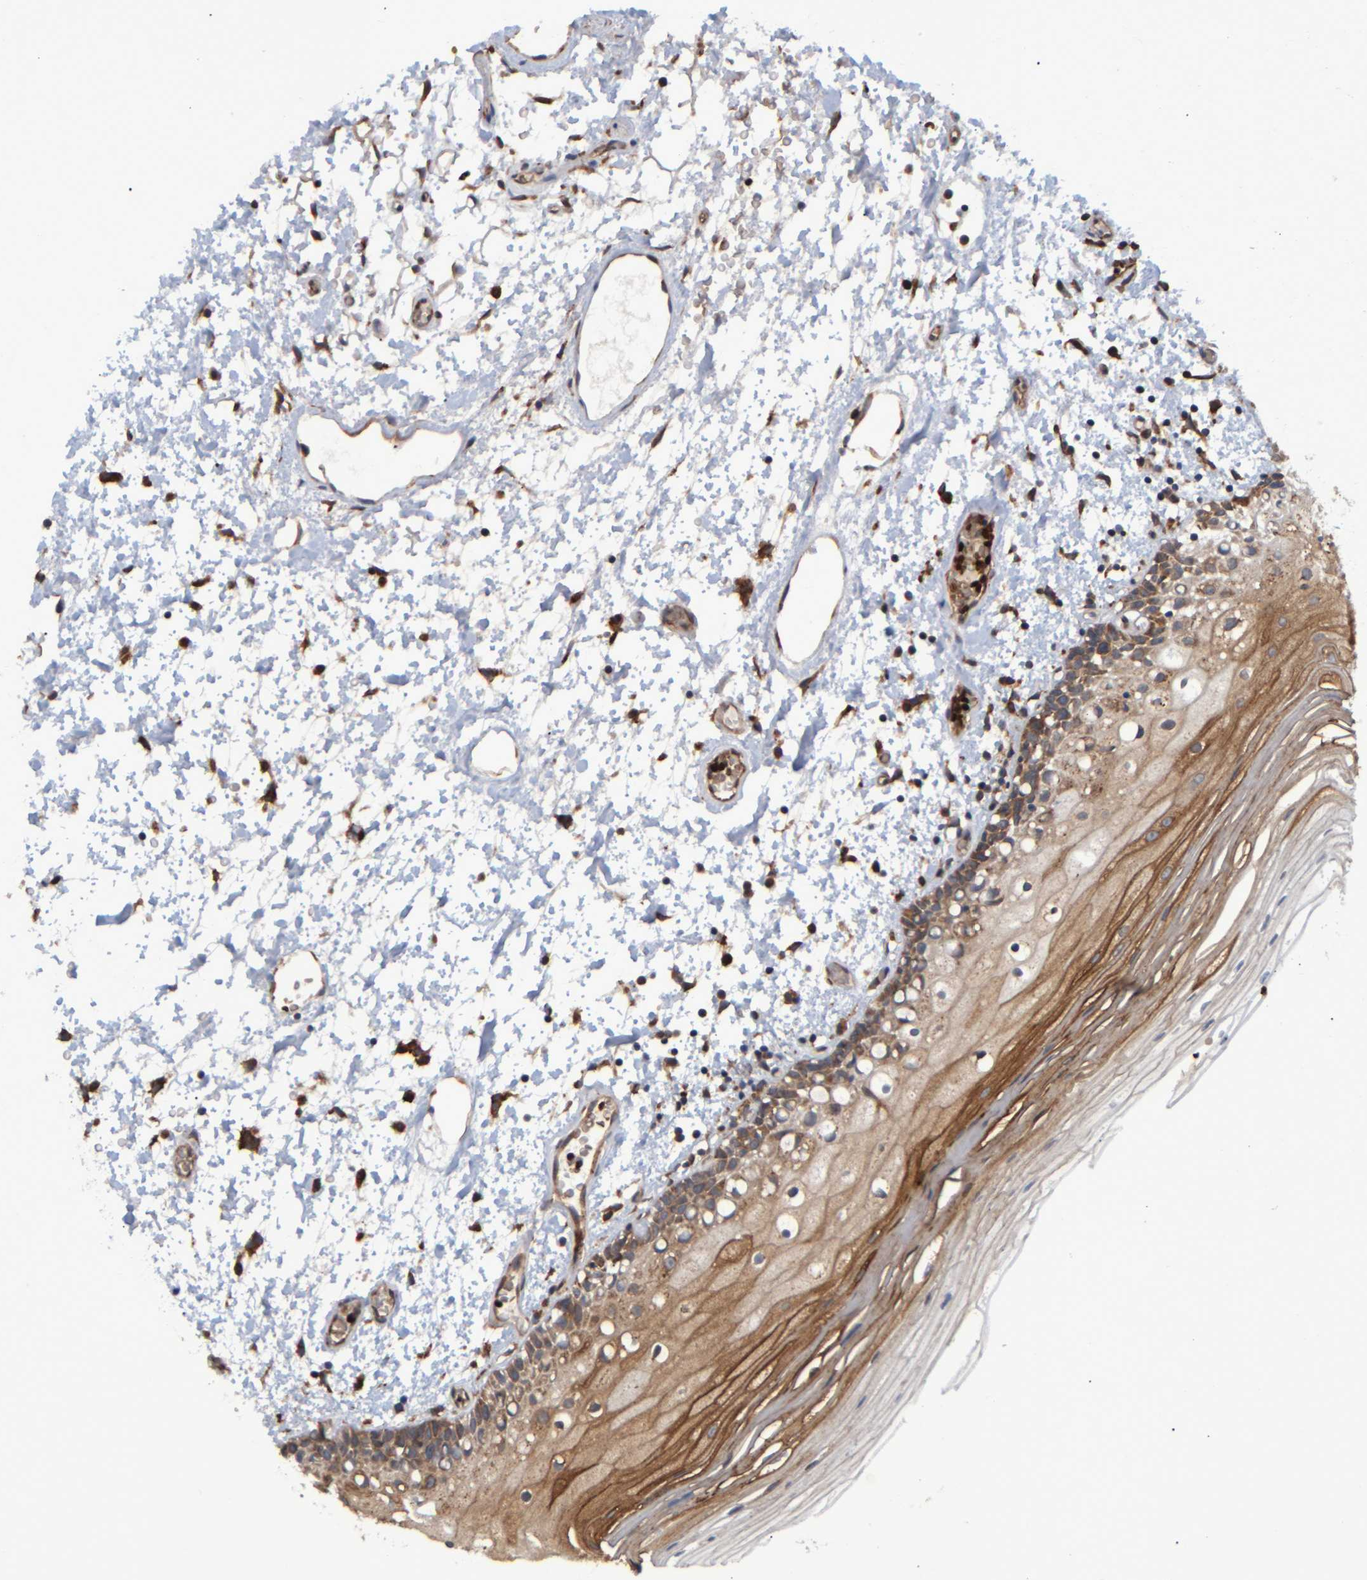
{"staining": {"intensity": "moderate", "quantity": ">75%", "location": "cytoplasmic/membranous"}, "tissue": "oral mucosa", "cell_type": "Squamous epithelial cells", "image_type": "normal", "snomed": [{"axis": "morphology", "description": "Normal tissue, NOS"}, {"axis": "topography", "description": "Oral tissue"}], "caption": "An immunohistochemistry histopathology image of benign tissue is shown. Protein staining in brown shows moderate cytoplasmic/membranous positivity in oral mucosa within squamous epithelial cells.", "gene": "SPAG5", "patient": {"sex": "male", "age": 52}}